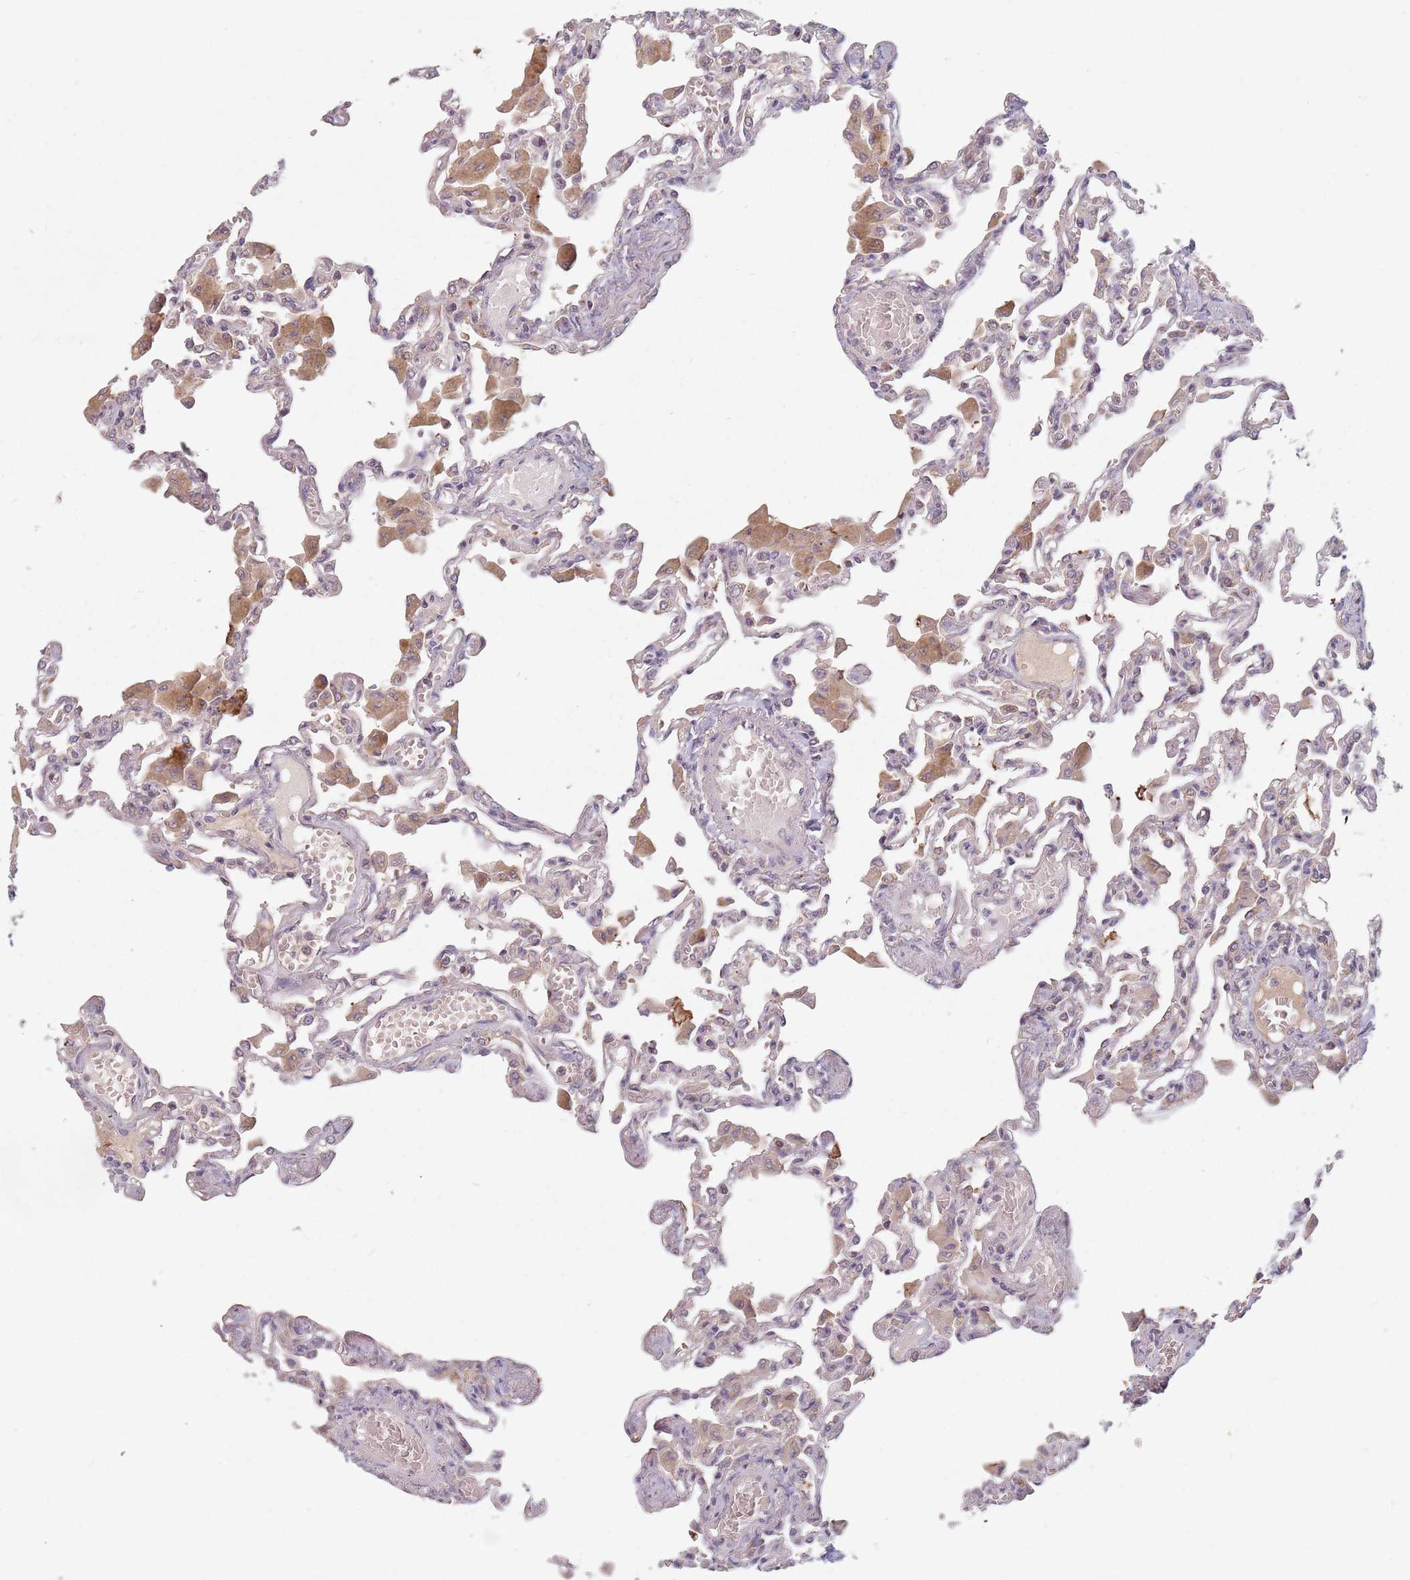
{"staining": {"intensity": "moderate", "quantity": "<25%", "location": "cytoplasmic/membranous"}, "tissue": "lung", "cell_type": "Alveolar cells", "image_type": "normal", "snomed": [{"axis": "morphology", "description": "Normal tissue, NOS"}, {"axis": "topography", "description": "Bronchus"}, {"axis": "topography", "description": "Lung"}], "caption": "High-magnification brightfield microscopy of benign lung stained with DAB (brown) and counterstained with hematoxylin (blue). alveolar cells exhibit moderate cytoplasmic/membranous positivity is present in approximately<25% of cells. (Stains: DAB (3,3'-diaminobenzidine) in brown, nuclei in blue, Microscopy: brightfield microscopy at high magnification).", "gene": "ADAL", "patient": {"sex": "female", "age": 49}}